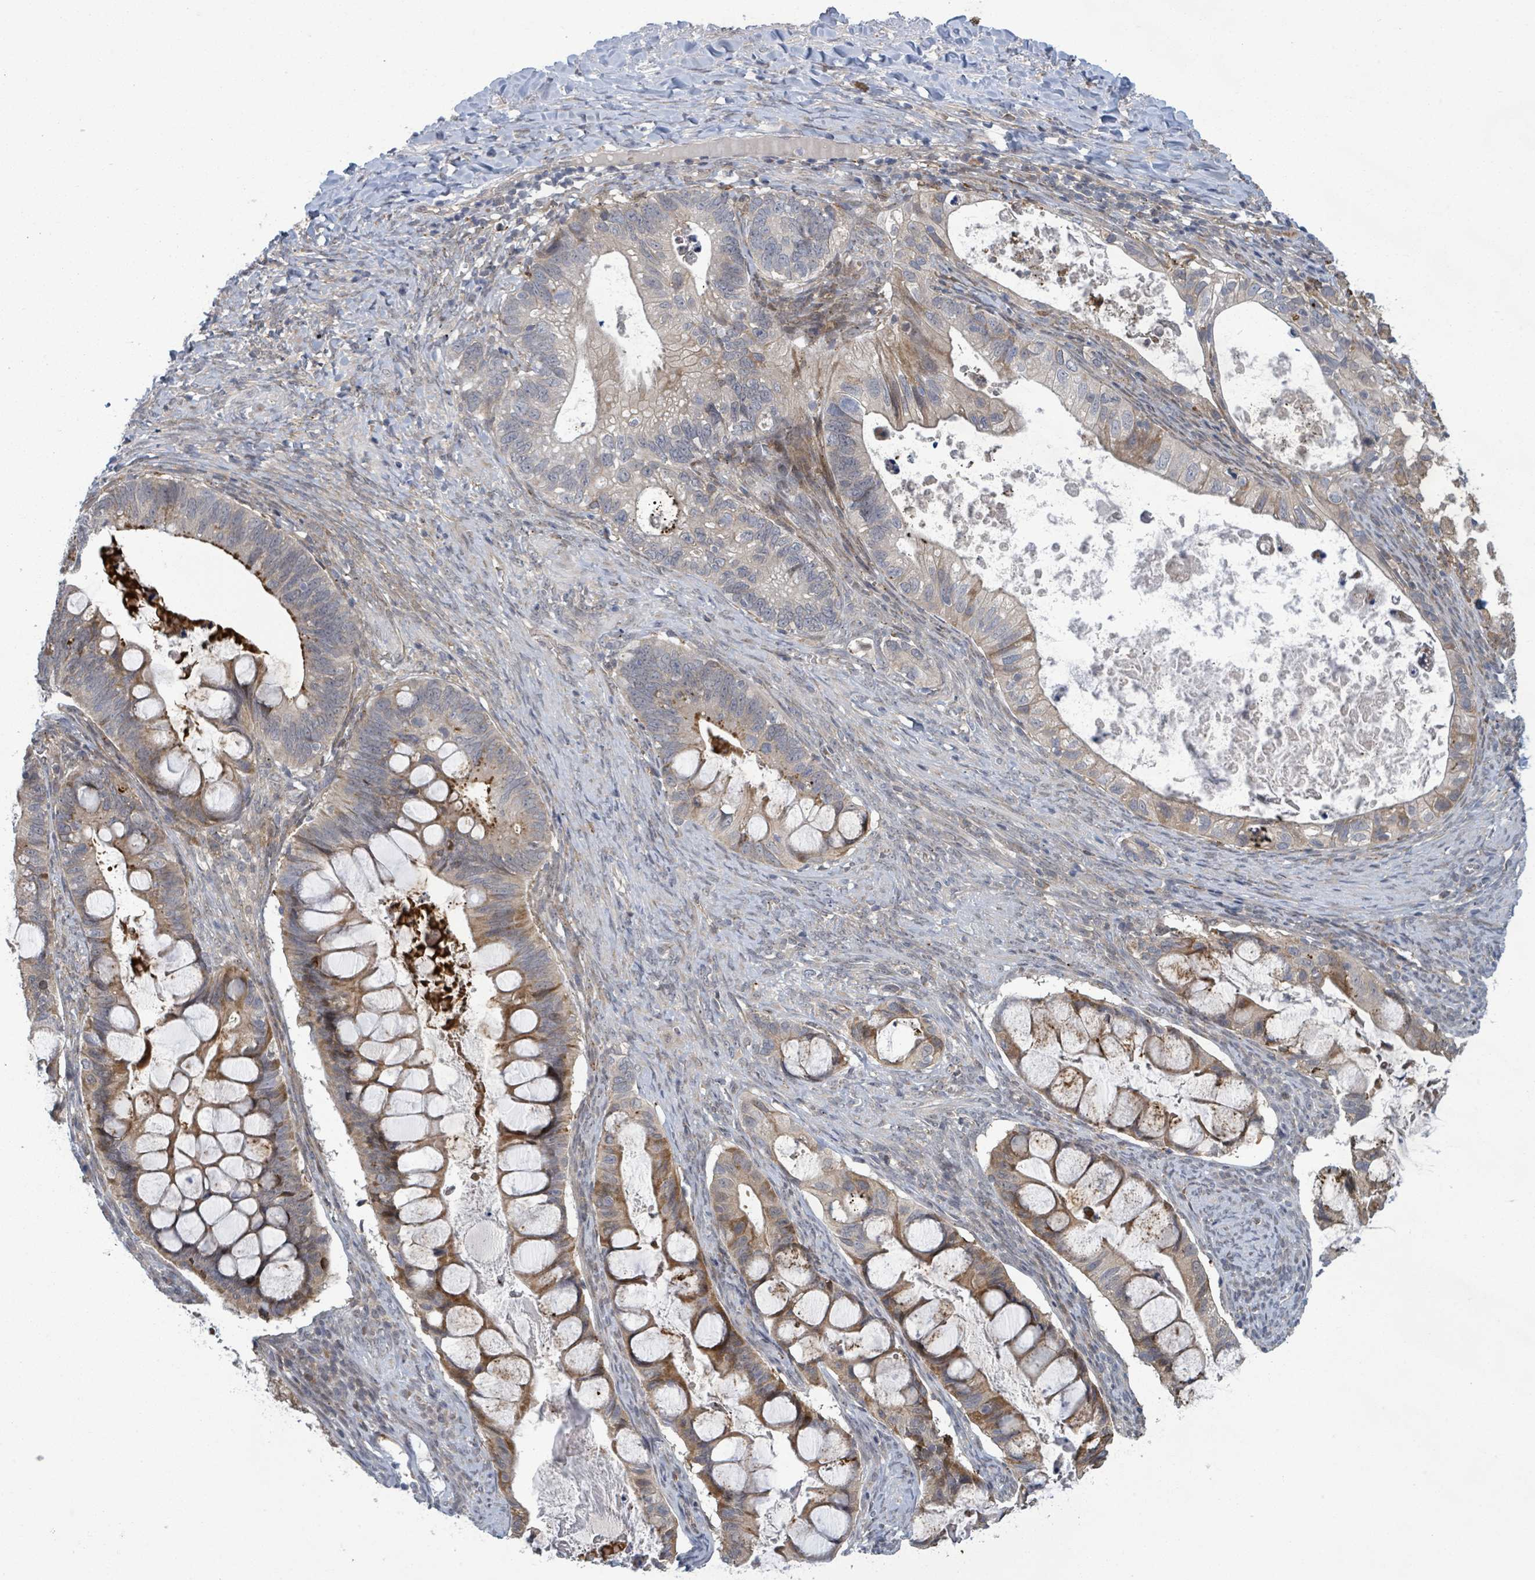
{"staining": {"intensity": "moderate", "quantity": "25%-75%", "location": "cytoplasmic/membranous"}, "tissue": "ovarian cancer", "cell_type": "Tumor cells", "image_type": "cancer", "snomed": [{"axis": "morphology", "description": "Cystadenocarcinoma, mucinous, NOS"}, {"axis": "topography", "description": "Ovary"}], "caption": "Immunohistochemistry (DAB (3,3'-diaminobenzidine)) staining of ovarian cancer (mucinous cystadenocarcinoma) reveals moderate cytoplasmic/membranous protein expression in approximately 25%-75% of tumor cells.", "gene": "SHROOM2", "patient": {"sex": "female", "age": 61}}